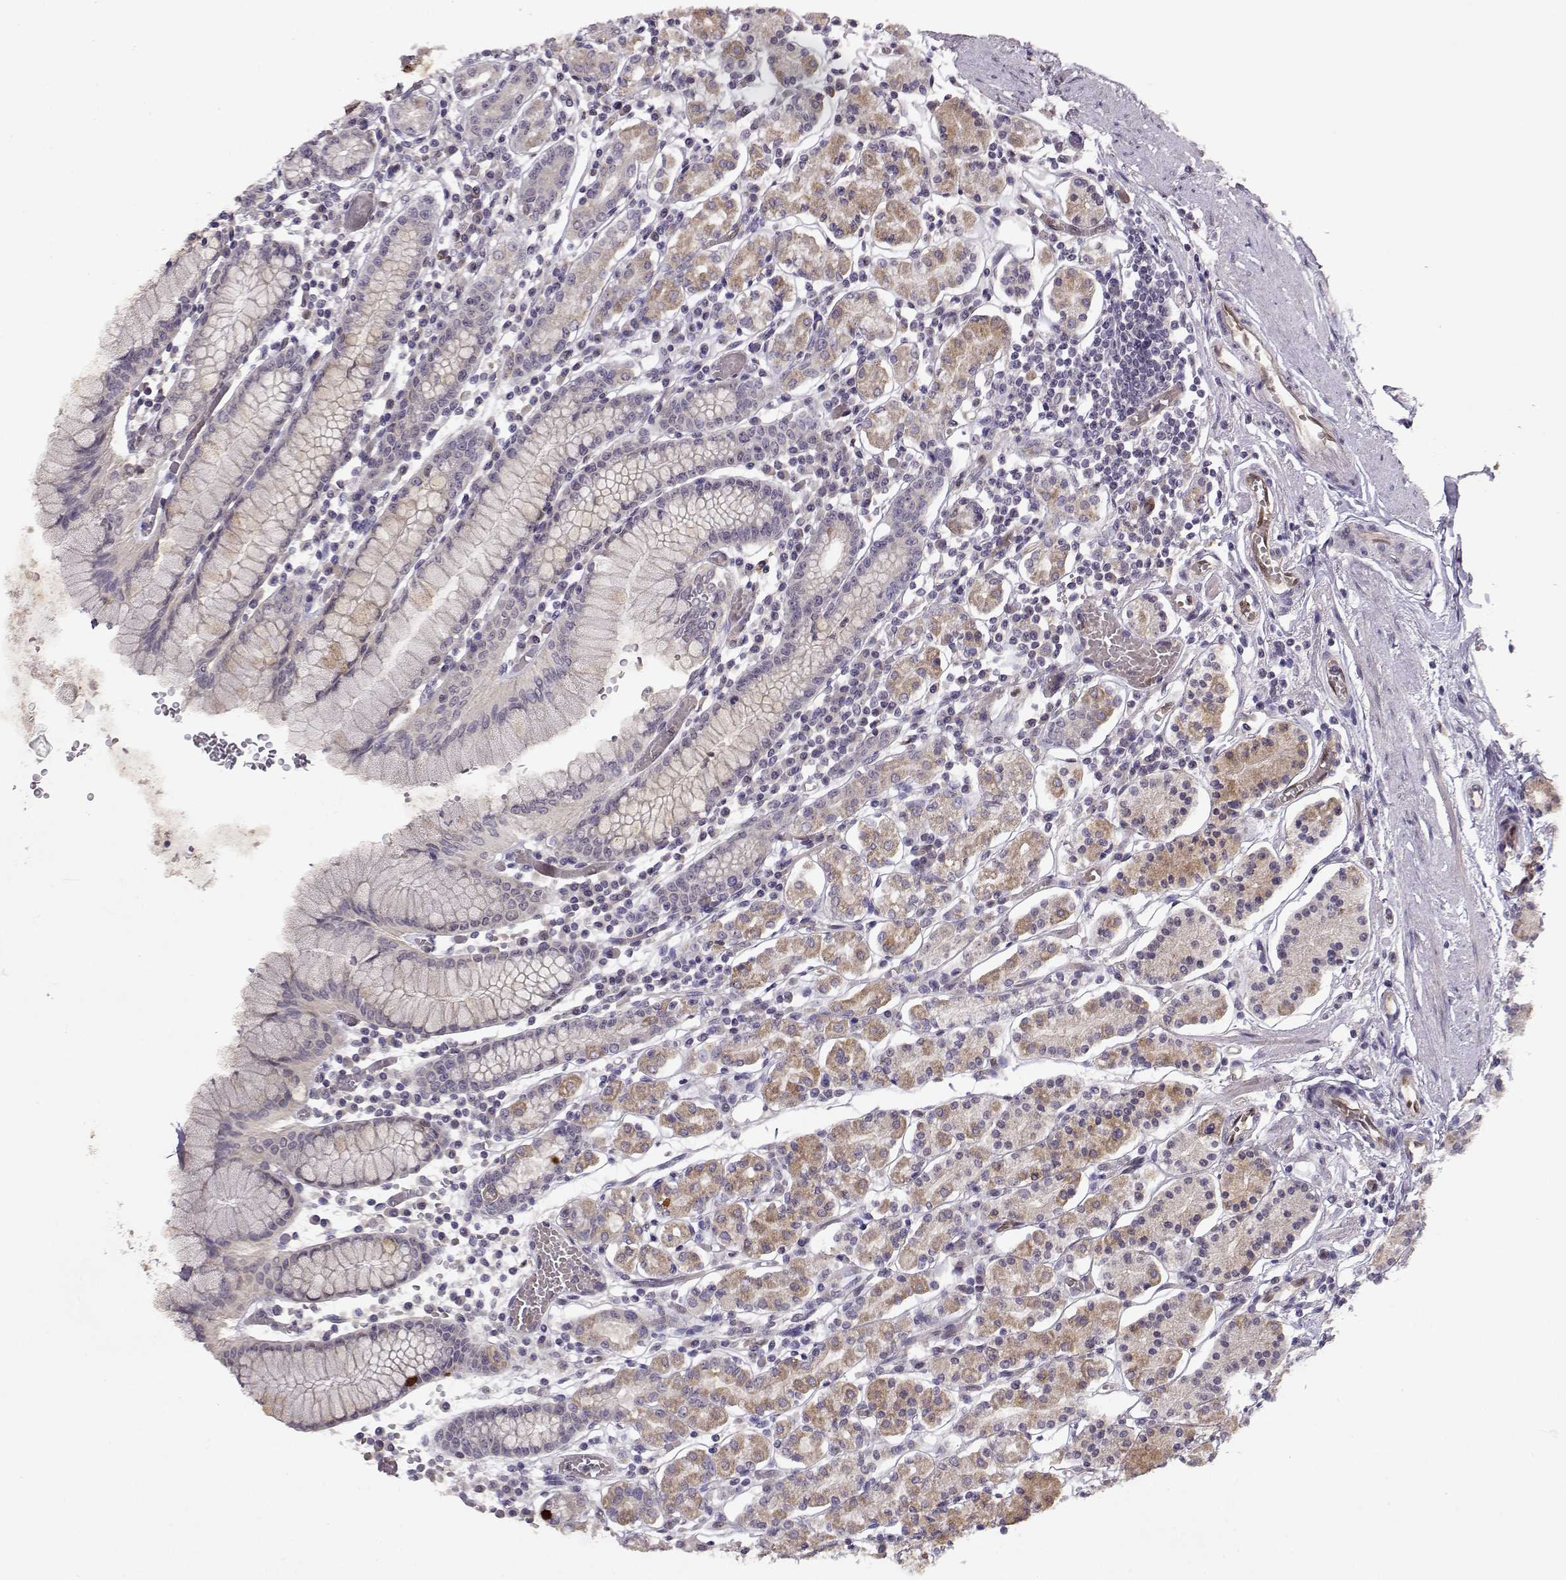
{"staining": {"intensity": "moderate", "quantity": "25%-75%", "location": "cytoplasmic/membranous"}, "tissue": "stomach", "cell_type": "Glandular cells", "image_type": "normal", "snomed": [{"axis": "morphology", "description": "Normal tissue, NOS"}, {"axis": "topography", "description": "Stomach, upper"}, {"axis": "topography", "description": "Stomach"}], "caption": "Immunohistochemistry (DAB) staining of normal stomach exhibits moderate cytoplasmic/membranous protein expression in about 25%-75% of glandular cells. The staining is performed using DAB brown chromogen to label protein expression. The nuclei are counter-stained blue using hematoxylin.", "gene": "BMX", "patient": {"sex": "male", "age": 62}}